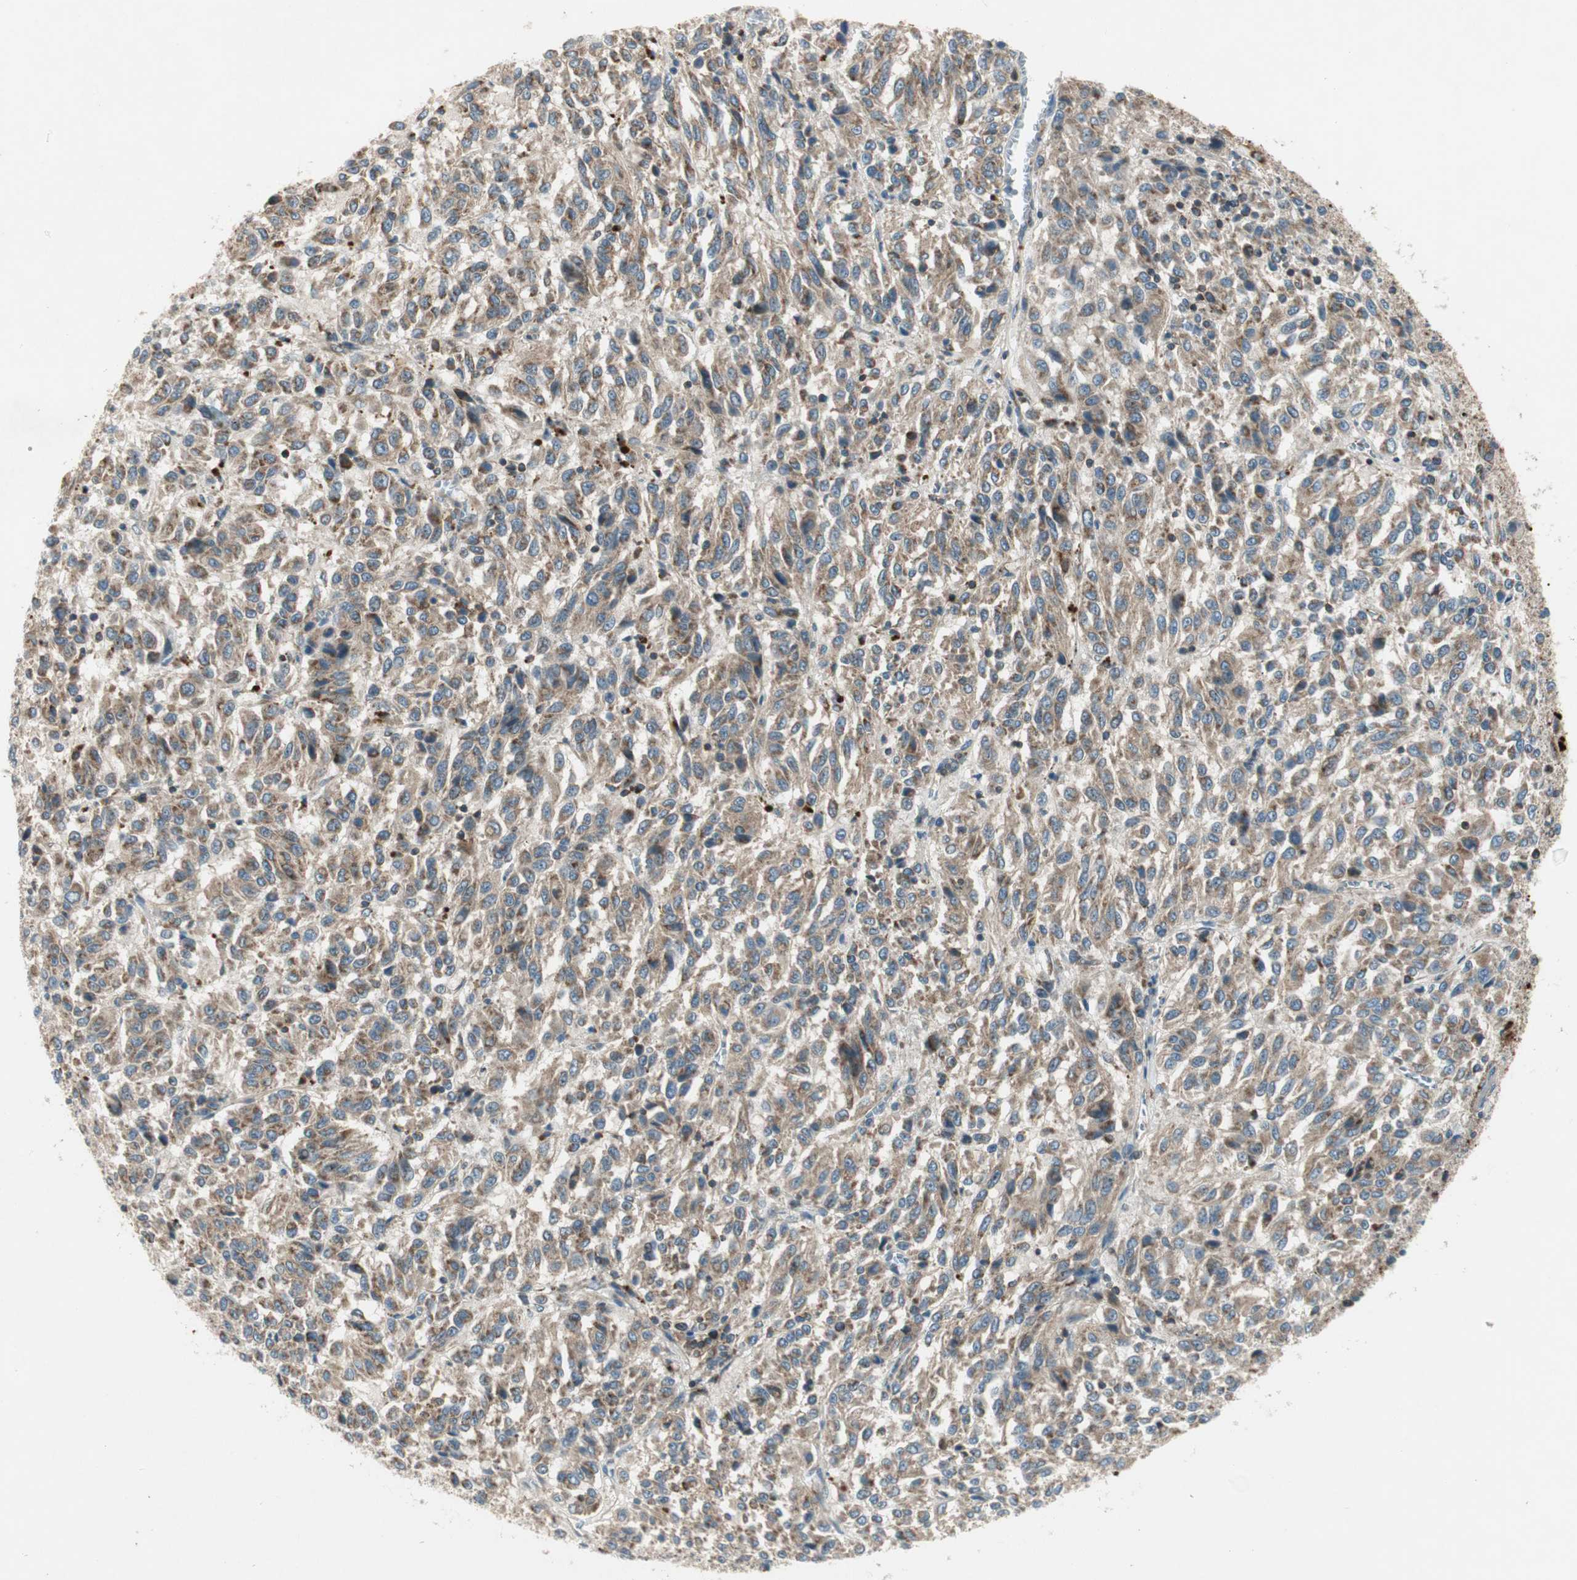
{"staining": {"intensity": "moderate", "quantity": ">75%", "location": "cytoplasmic/membranous"}, "tissue": "melanoma", "cell_type": "Tumor cells", "image_type": "cancer", "snomed": [{"axis": "morphology", "description": "Malignant melanoma, Metastatic site"}, {"axis": "topography", "description": "Lung"}], "caption": "Immunohistochemistry (DAB) staining of human melanoma displays moderate cytoplasmic/membranous protein expression in about >75% of tumor cells.", "gene": "CHADL", "patient": {"sex": "male", "age": 64}}